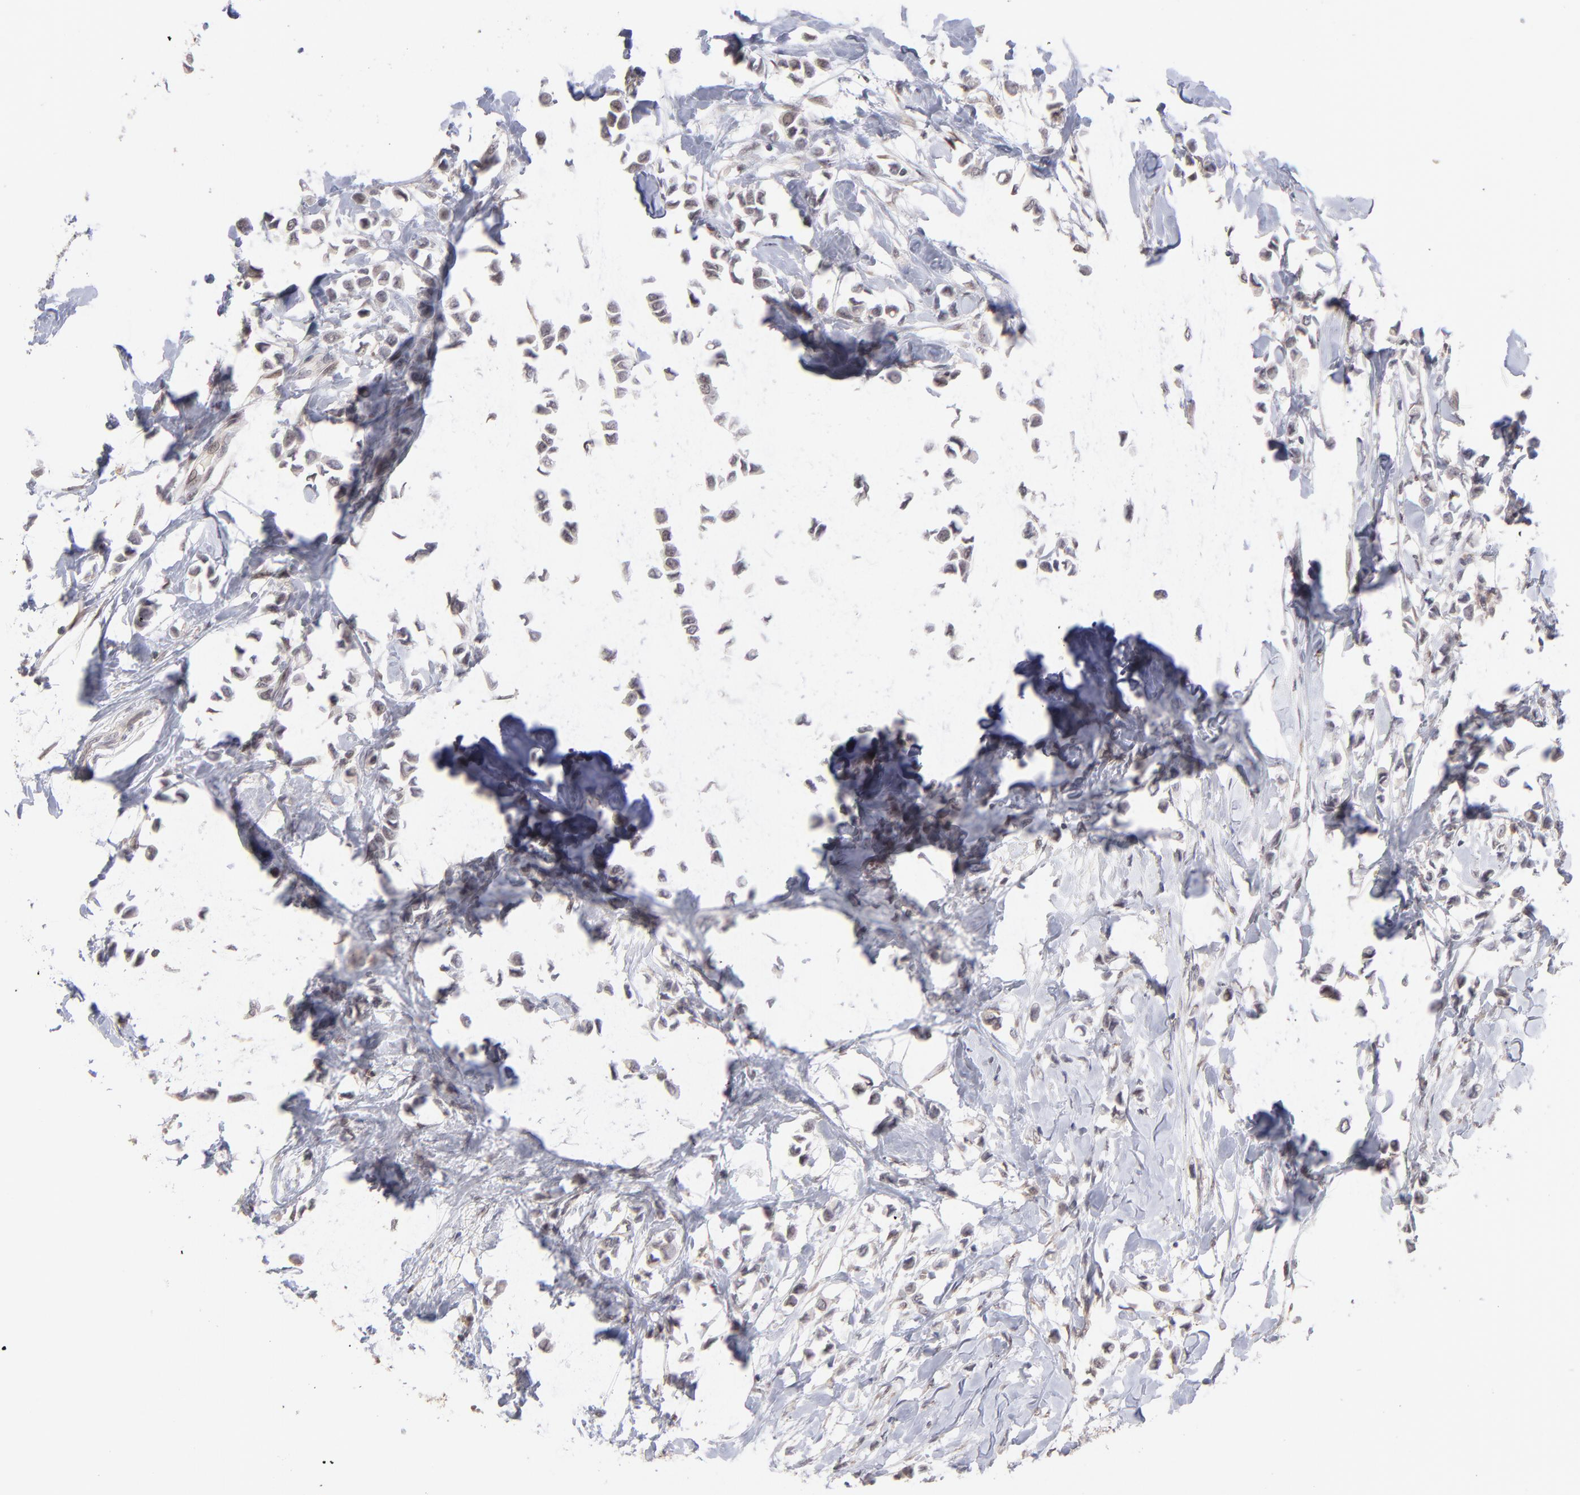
{"staining": {"intensity": "negative", "quantity": "none", "location": "none"}, "tissue": "breast cancer", "cell_type": "Tumor cells", "image_type": "cancer", "snomed": [{"axis": "morphology", "description": "Lobular carcinoma"}, {"axis": "topography", "description": "Breast"}], "caption": "Immunohistochemistry image of neoplastic tissue: human breast cancer (lobular carcinoma) stained with DAB shows no significant protein positivity in tumor cells.", "gene": "OAS1", "patient": {"sex": "female", "age": 51}}